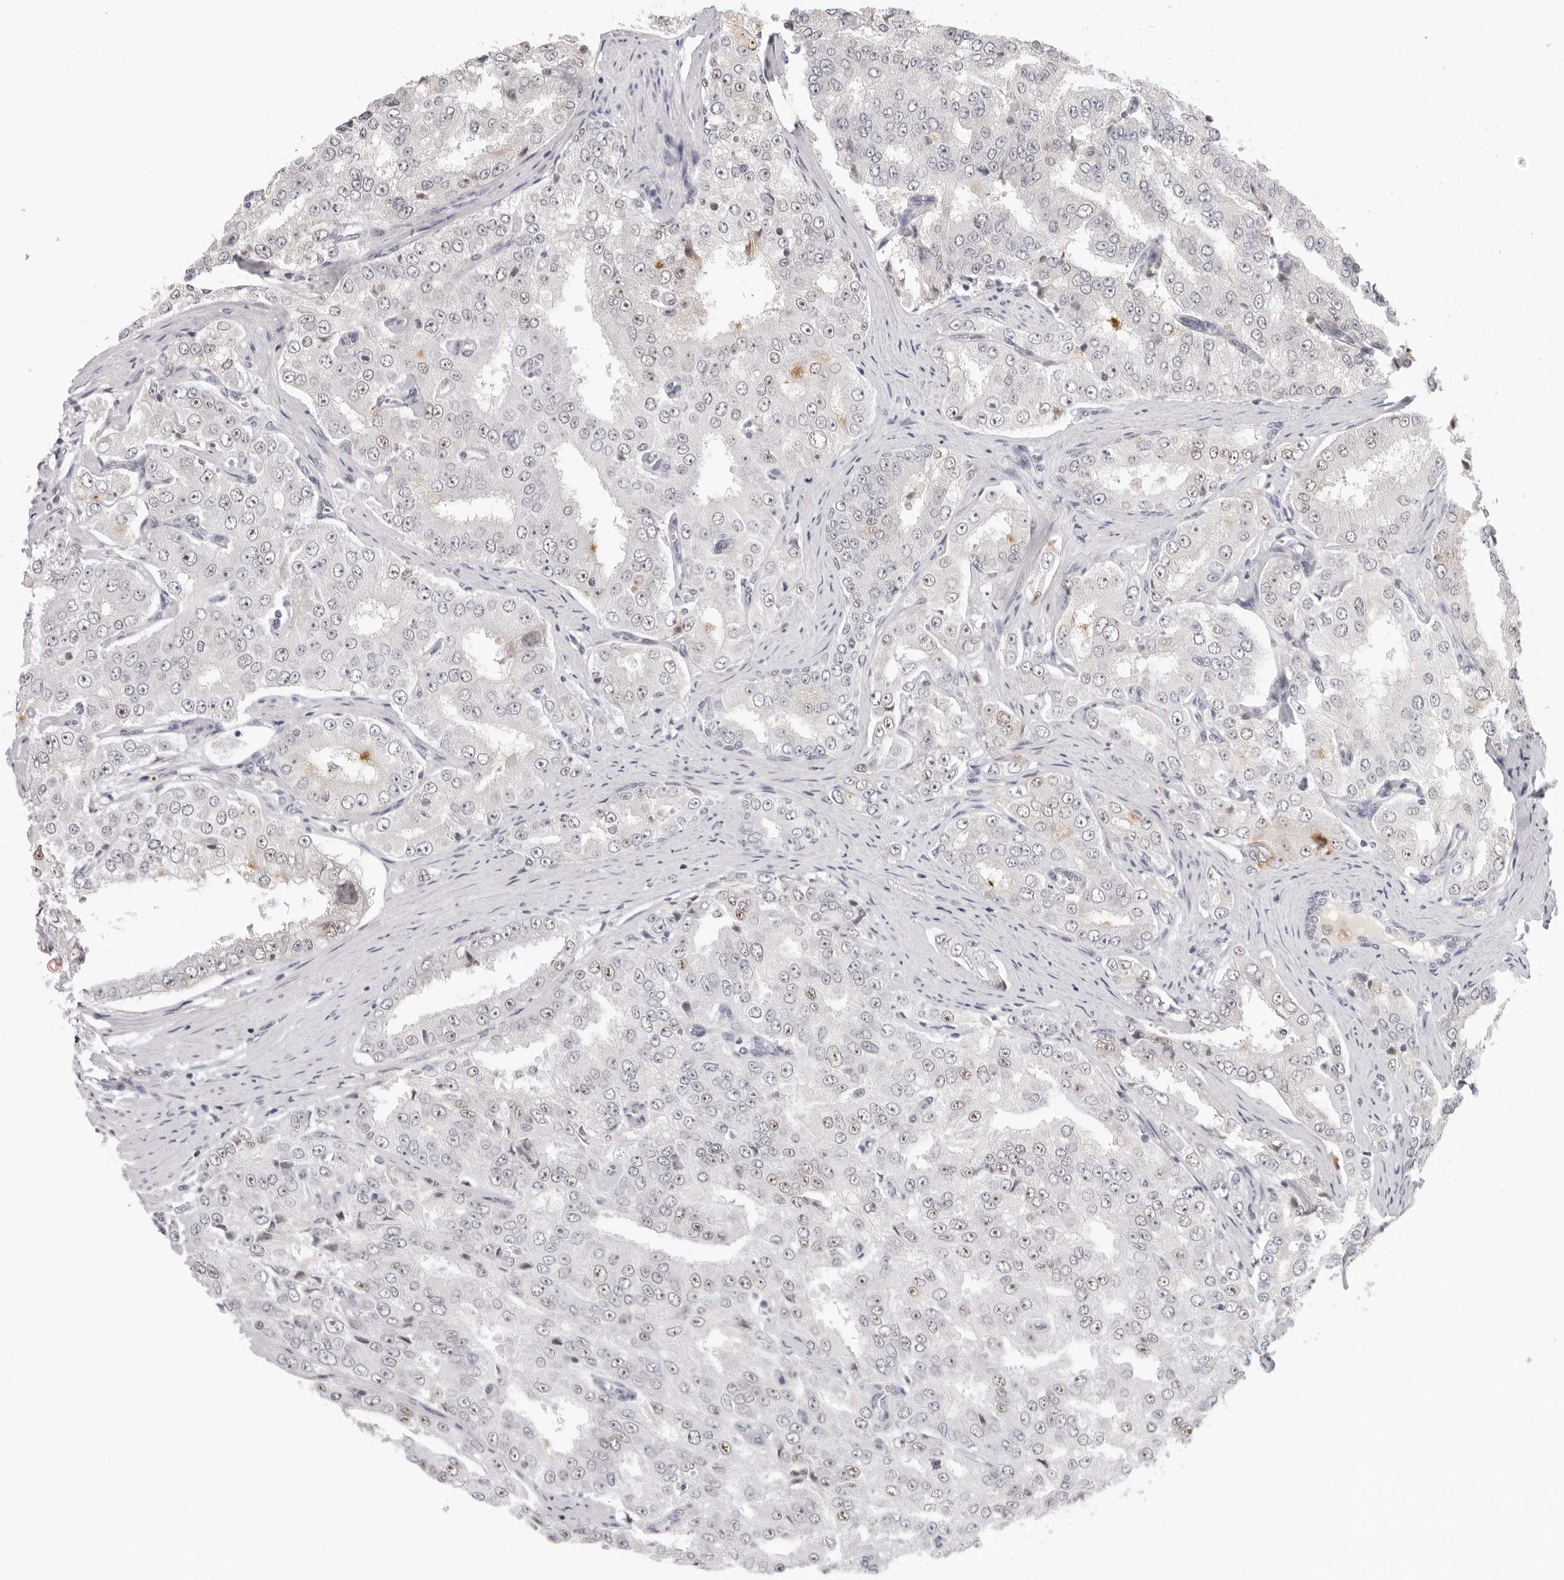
{"staining": {"intensity": "weak", "quantity": "<25%", "location": "nuclear"}, "tissue": "prostate cancer", "cell_type": "Tumor cells", "image_type": "cancer", "snomed": [{"axis": "morphology", "description": "Adenocarcinoma, High grade"}, {"axis": "topography", "description": "Prostate"}], "caption": "The image exhibits no significant positivity in tumor cells of prostate high-grade adenocarcinoma.", "gene": "MSH6", "patient": {"sex": "male", "age": 58}}